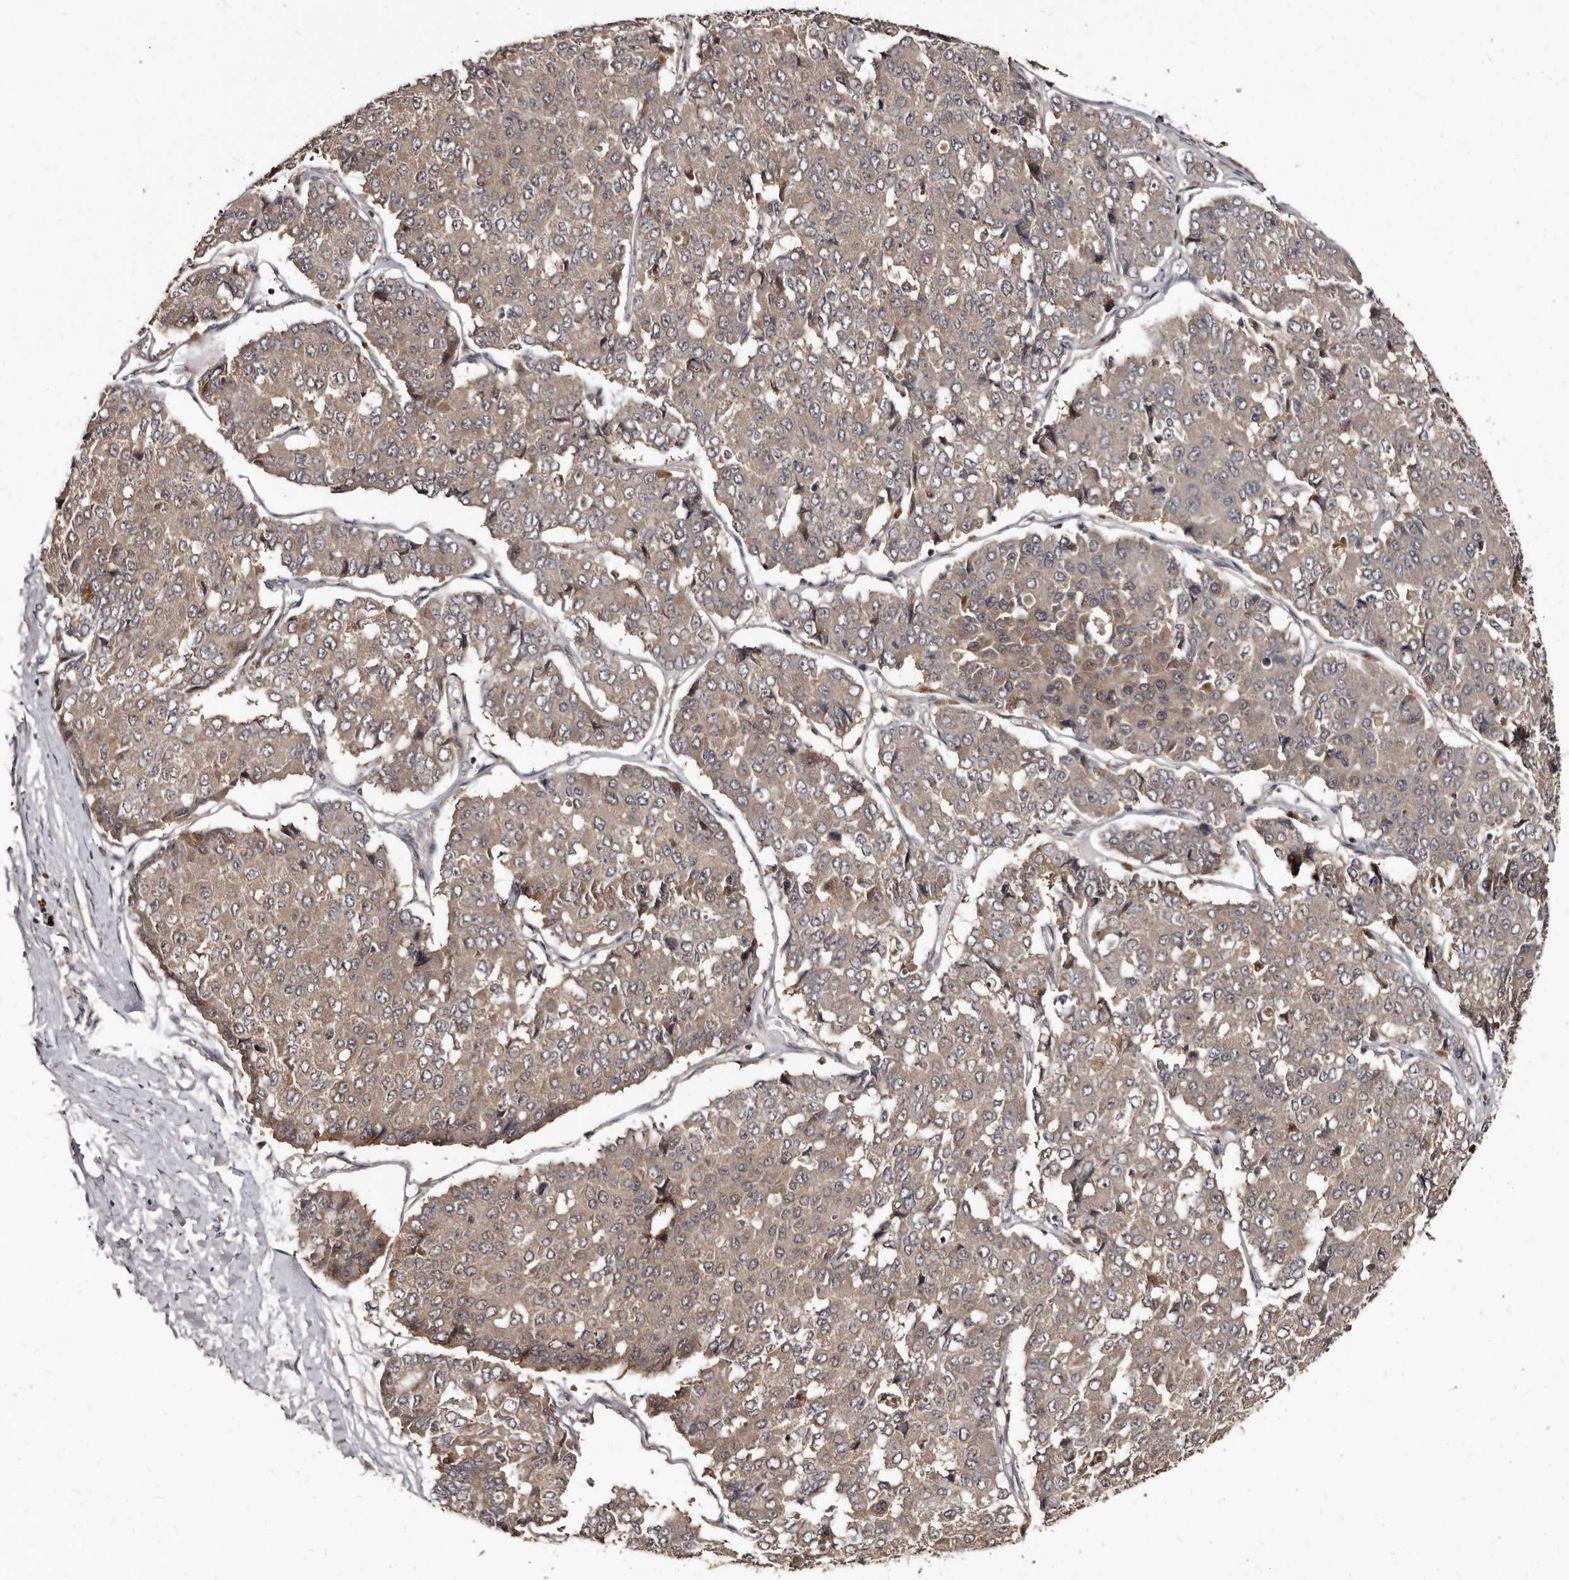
{"staining": {"intensity": "weak", "quantity": "25%-75%", "location": "cytoplasmic/membranous"}, "tissue": "pancreatic cancer", "cell_type": "Tumor cells", "image_type": "cancer", "snomed": [{"axis": "morphology", "description": "Adenocarcinoma, NOS"}, {"axis": "topography", "description": "Pancreas"}], "caption": "The histopathology image demonstrates staining of pancreatic cancer, revealing weak cytoplasmic/membranous protein staining (brown color) within tumor cells. (Brightfield microscopy of DAB IHC at high magnification).", "gene": "PMVK", "patient": {"sex": "male", "age": 50}}